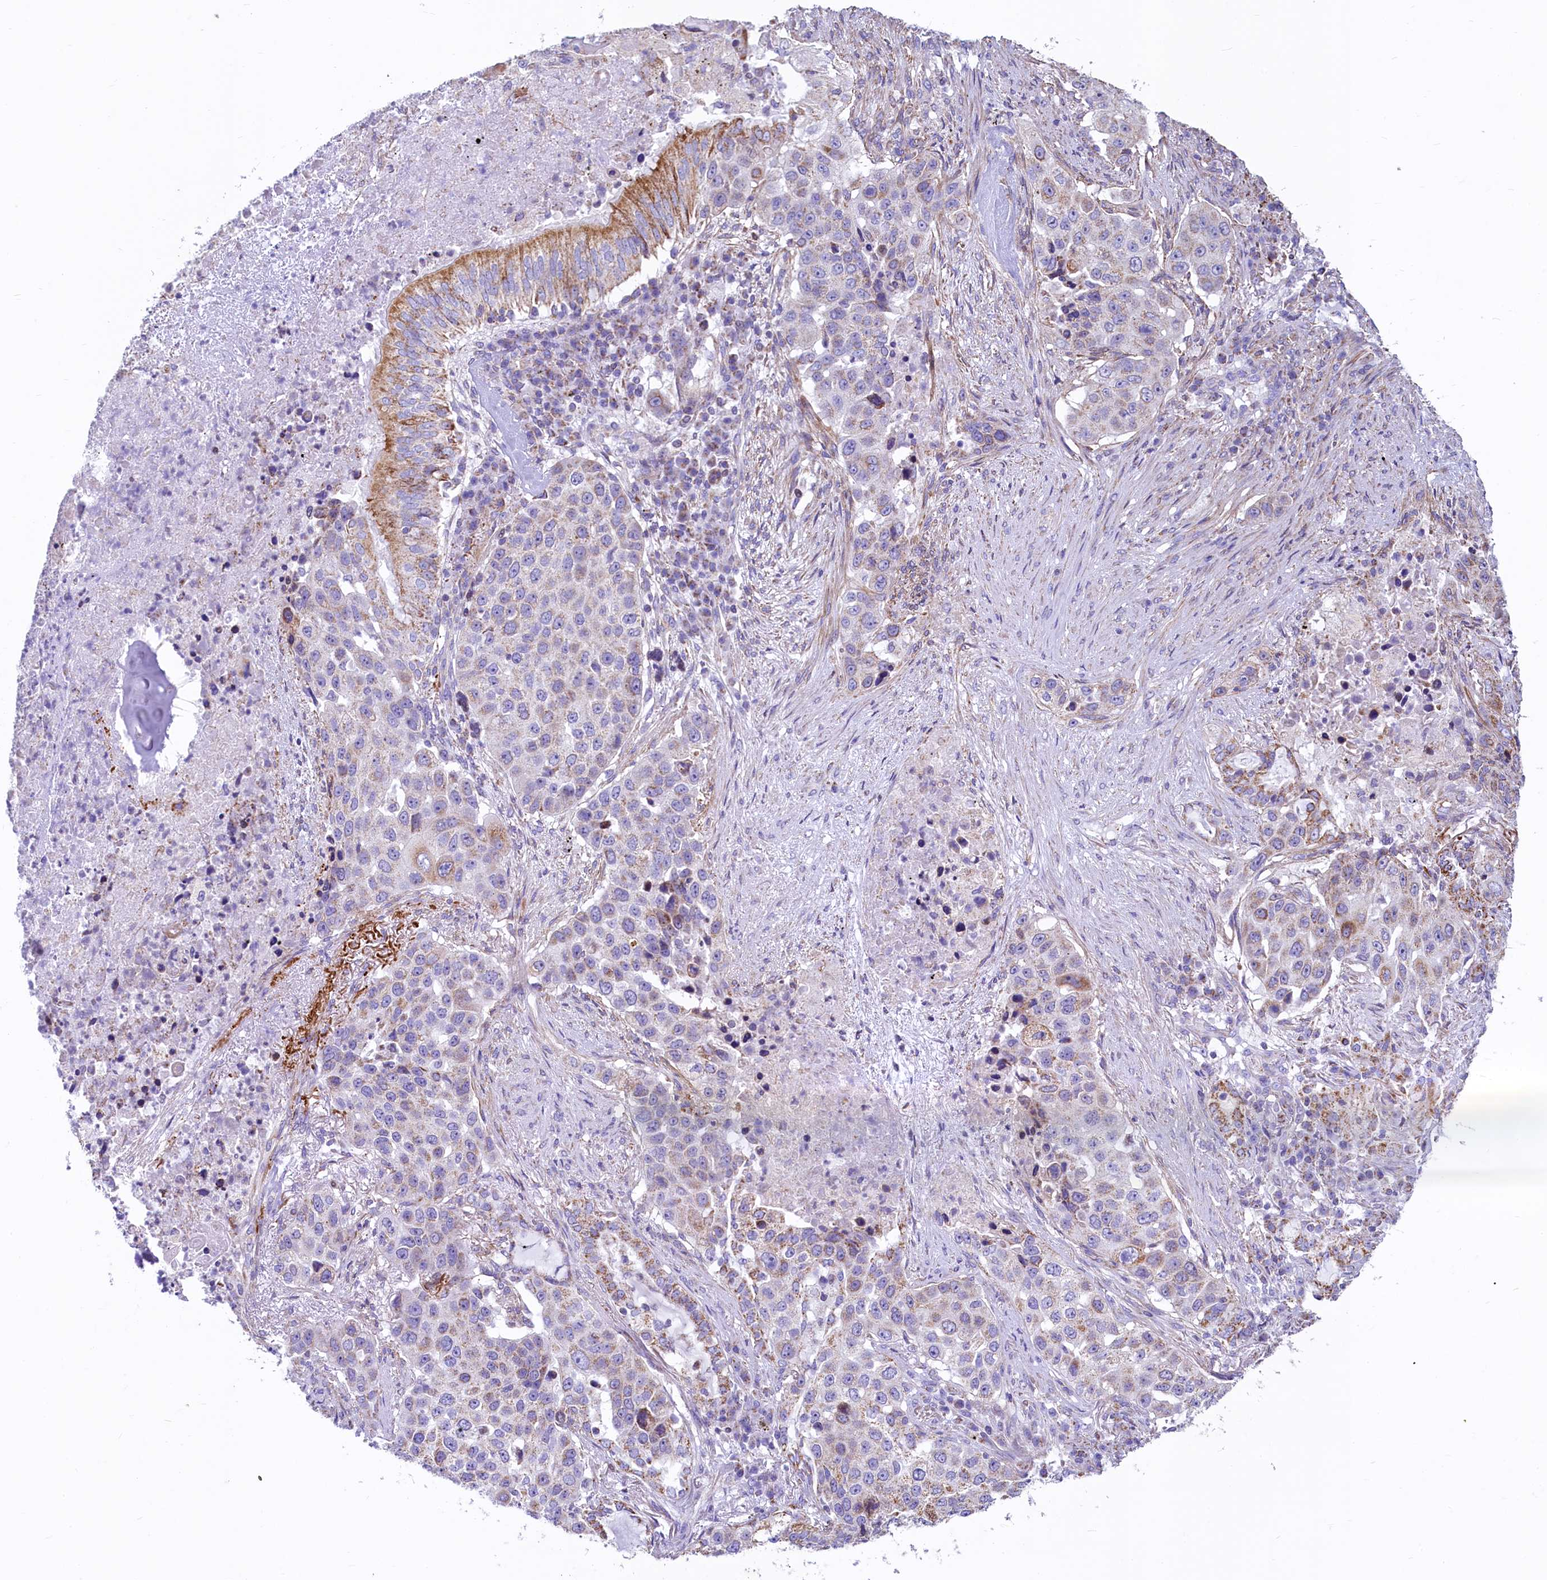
{"staining": {"intensity": "moderate", "quantity": "<25%", "location": "cytoplasmic/membranous"}, "tissue": "lung cancer", "cell_type": "Tumor cells", "image_type": "cancer", "snomed": [{"axis": "morphology", "description": "Squamous cell carcinoma, NOS"}, {"axis": "topography", "description": "Lung"}], "caption": "Brown immunohistochemical staining in human lung cancer displays moderate cytoplasmic/membranous positivity in about <25% of tumor cells.", "gene": "VWCE", "patient": {"sex": "female", "age": 63}}